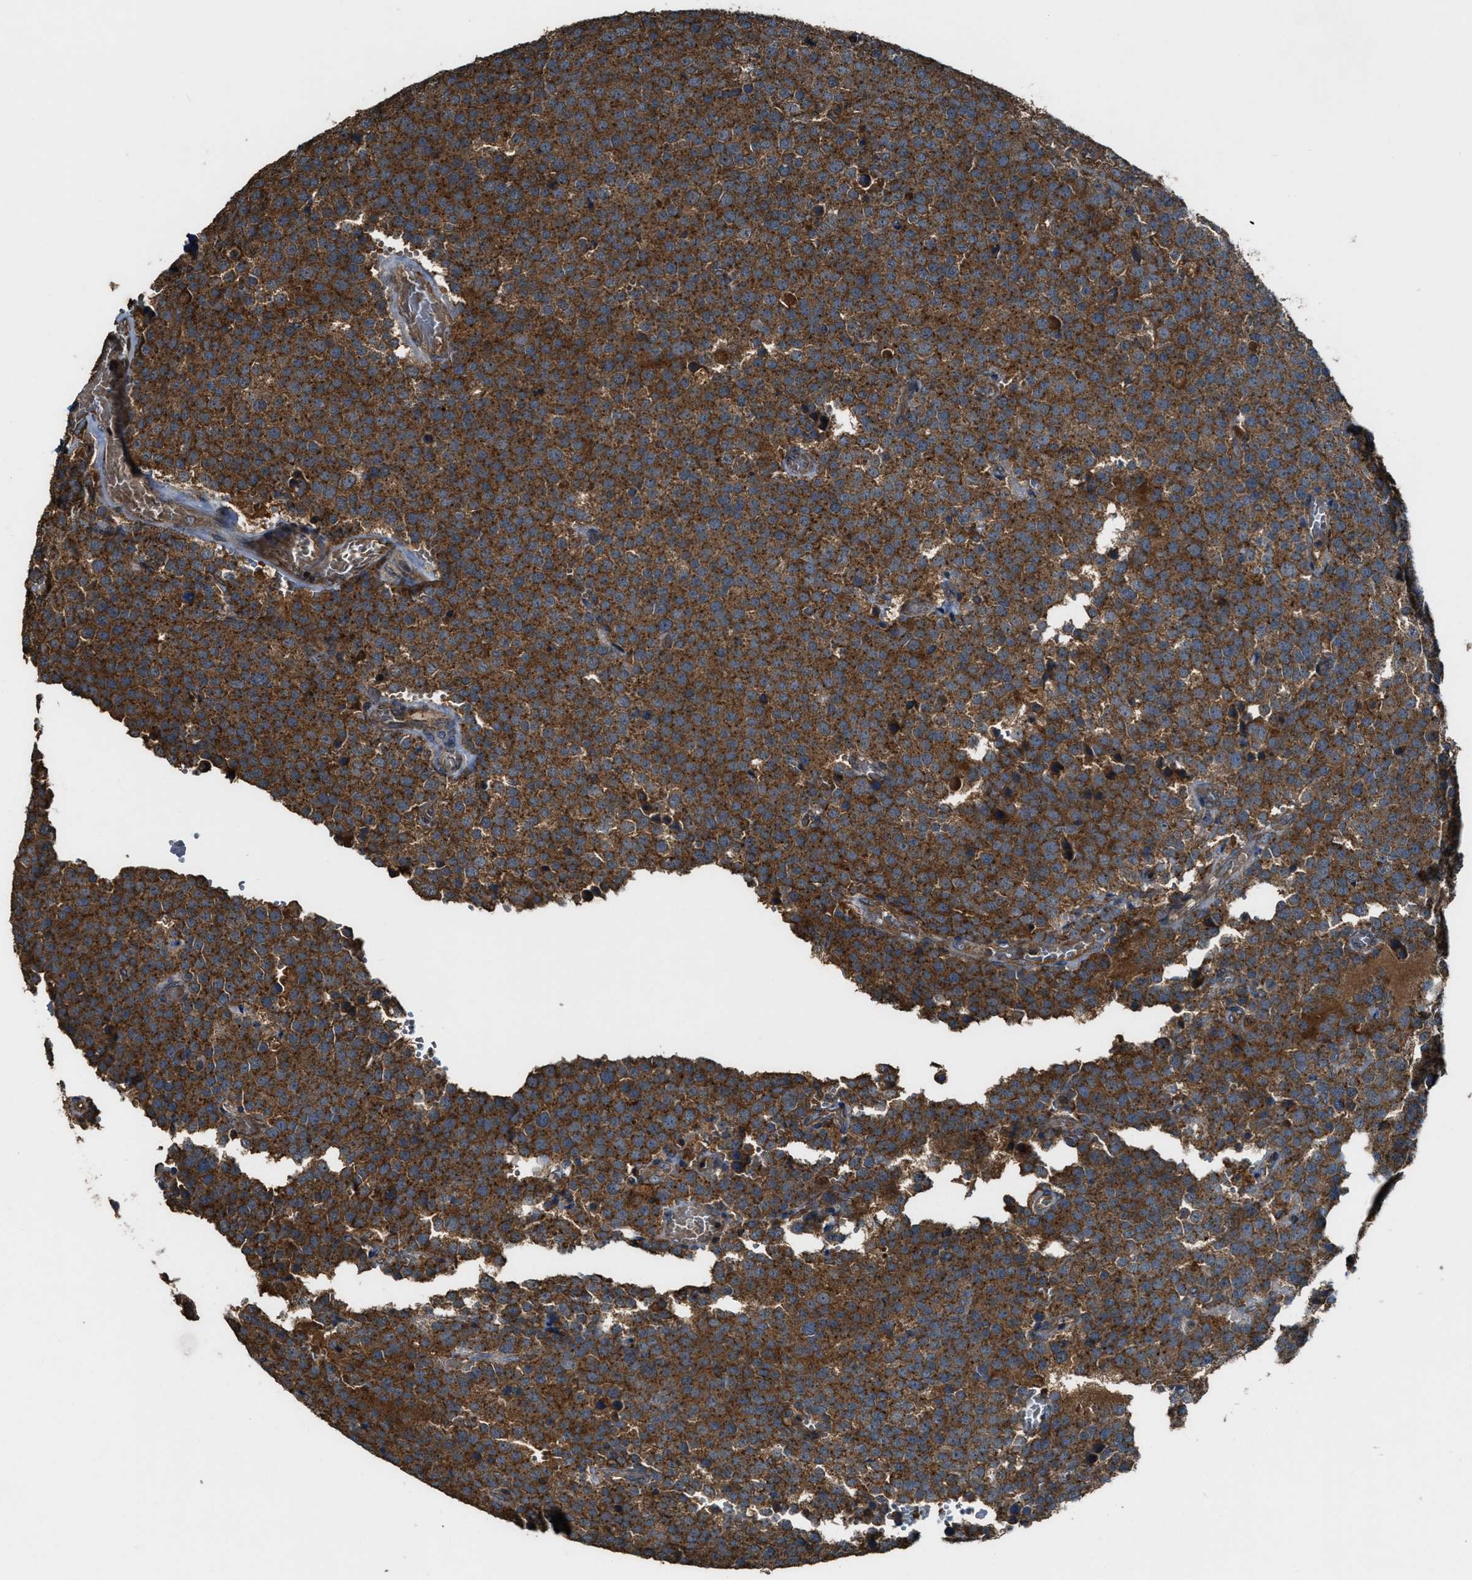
{"staining": {"intensity": "strong", "quantity": ">75%", "location": "cytoplasmic/membranous"}, "tissue": "testis cancer", "cell_type": "Tumor cells", "image_type": "cancer", "snomed": [{"axis": "morphology", "description": "Normal tissue, NOS"}, {"axis": "morphology", "description": "Seminoma, NOS"}, {"axis": "topography", "description": "Testis"}], "caption": "Immunohistochemistry image of testis seminoma stained for a protein (brown), which exhibits high levels of strong cytoplasmic/membranous positivity in about >75% of tumor cells.", "gene": "MAP3K8", "patient": {"sex": "male", "age": 71}}